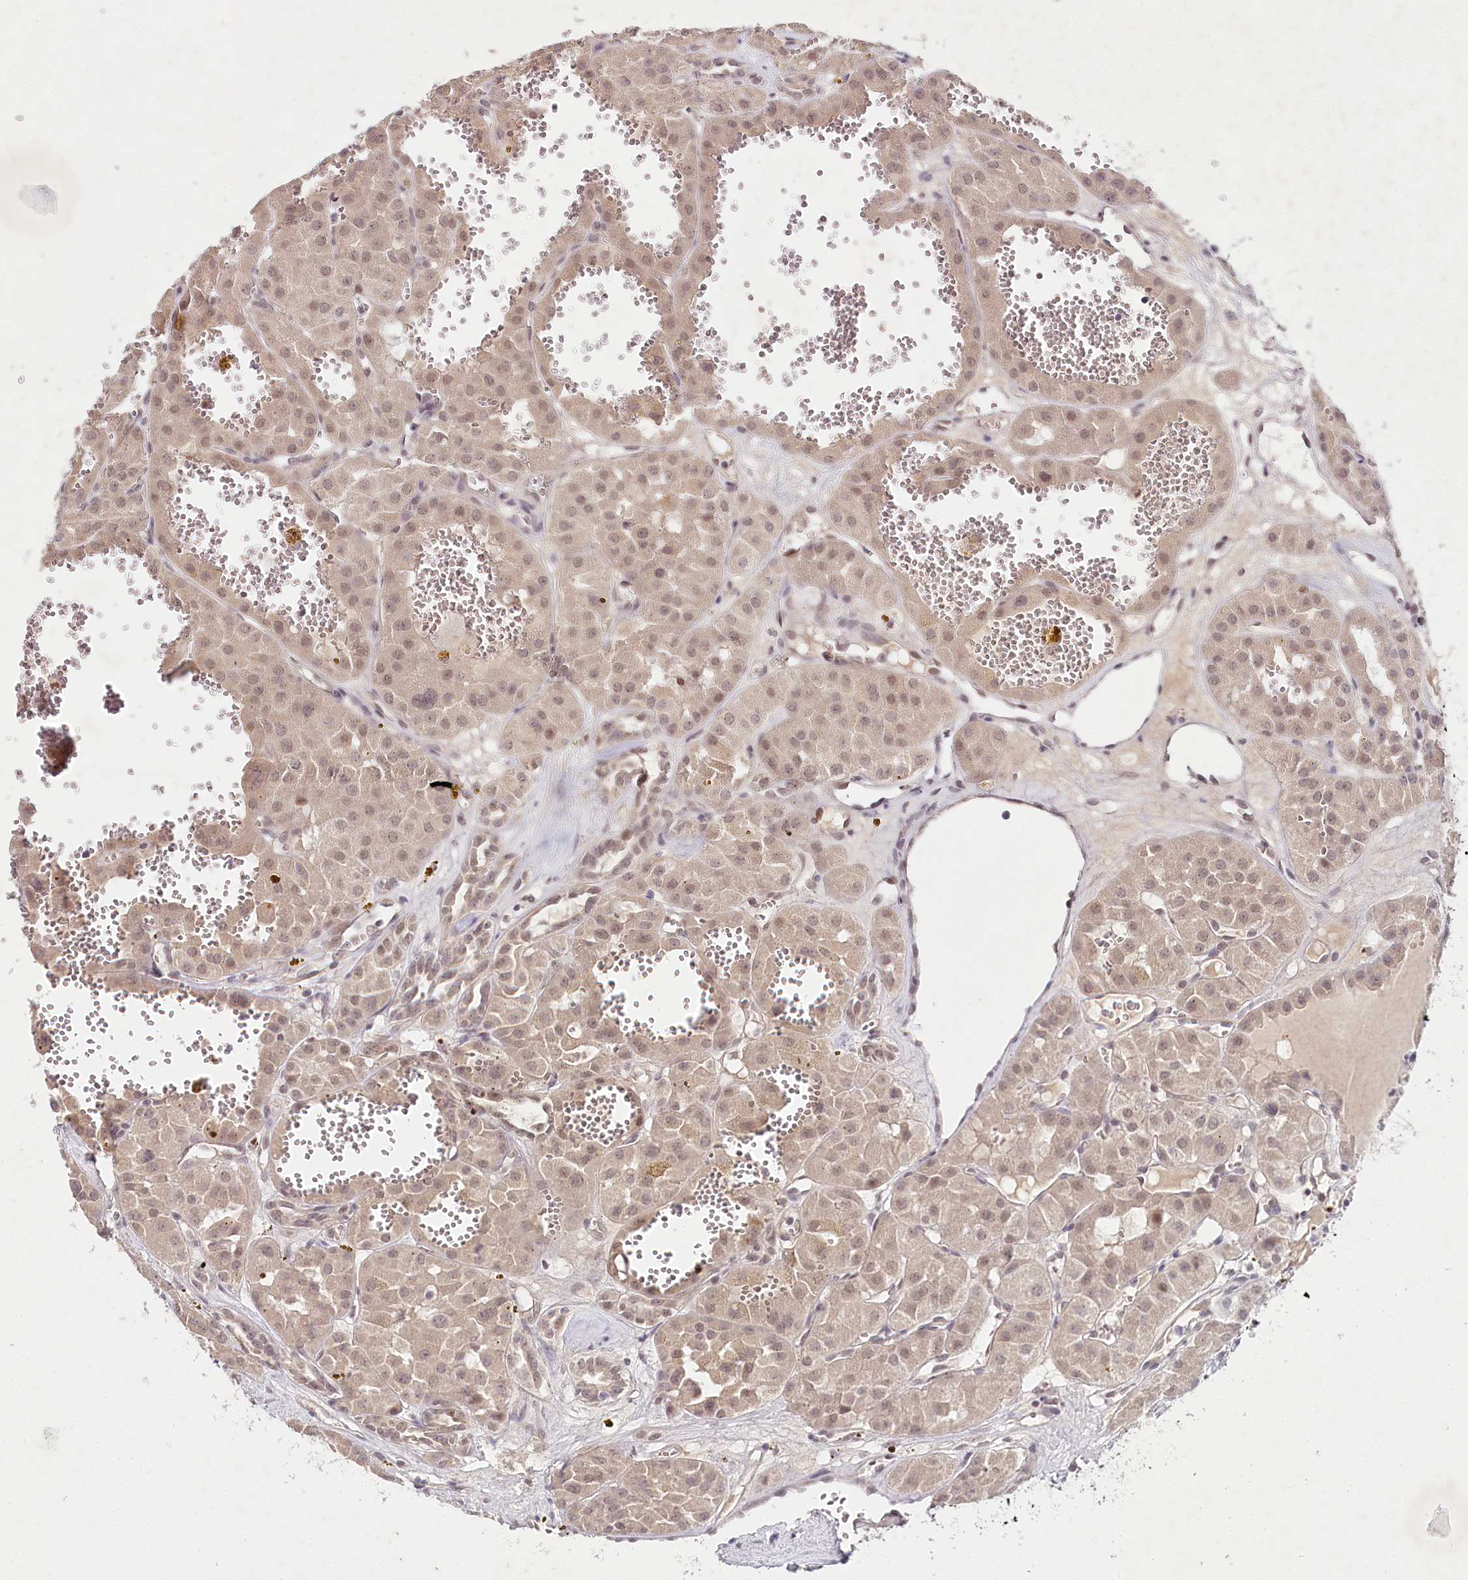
{"staining": {"intensity": "weak", "quantity": ">75%", "location": "nuclear"}, "tissue": "renal cancer", "cell_type": "Tumor cells", "image_type": "cancer", "snomed": [{"axis": "morphology", "description": "Carcinoma, NOS"}, {"axis": "topography", "description": "Kidney"}], "caption": "The micrograph demonstrates a brown stain indicating the presence of a protein in the nuclear of tumor cells in renal carcinoma.", "gene": "AMTN", "patient": {"sex": "female", "age": 75}}